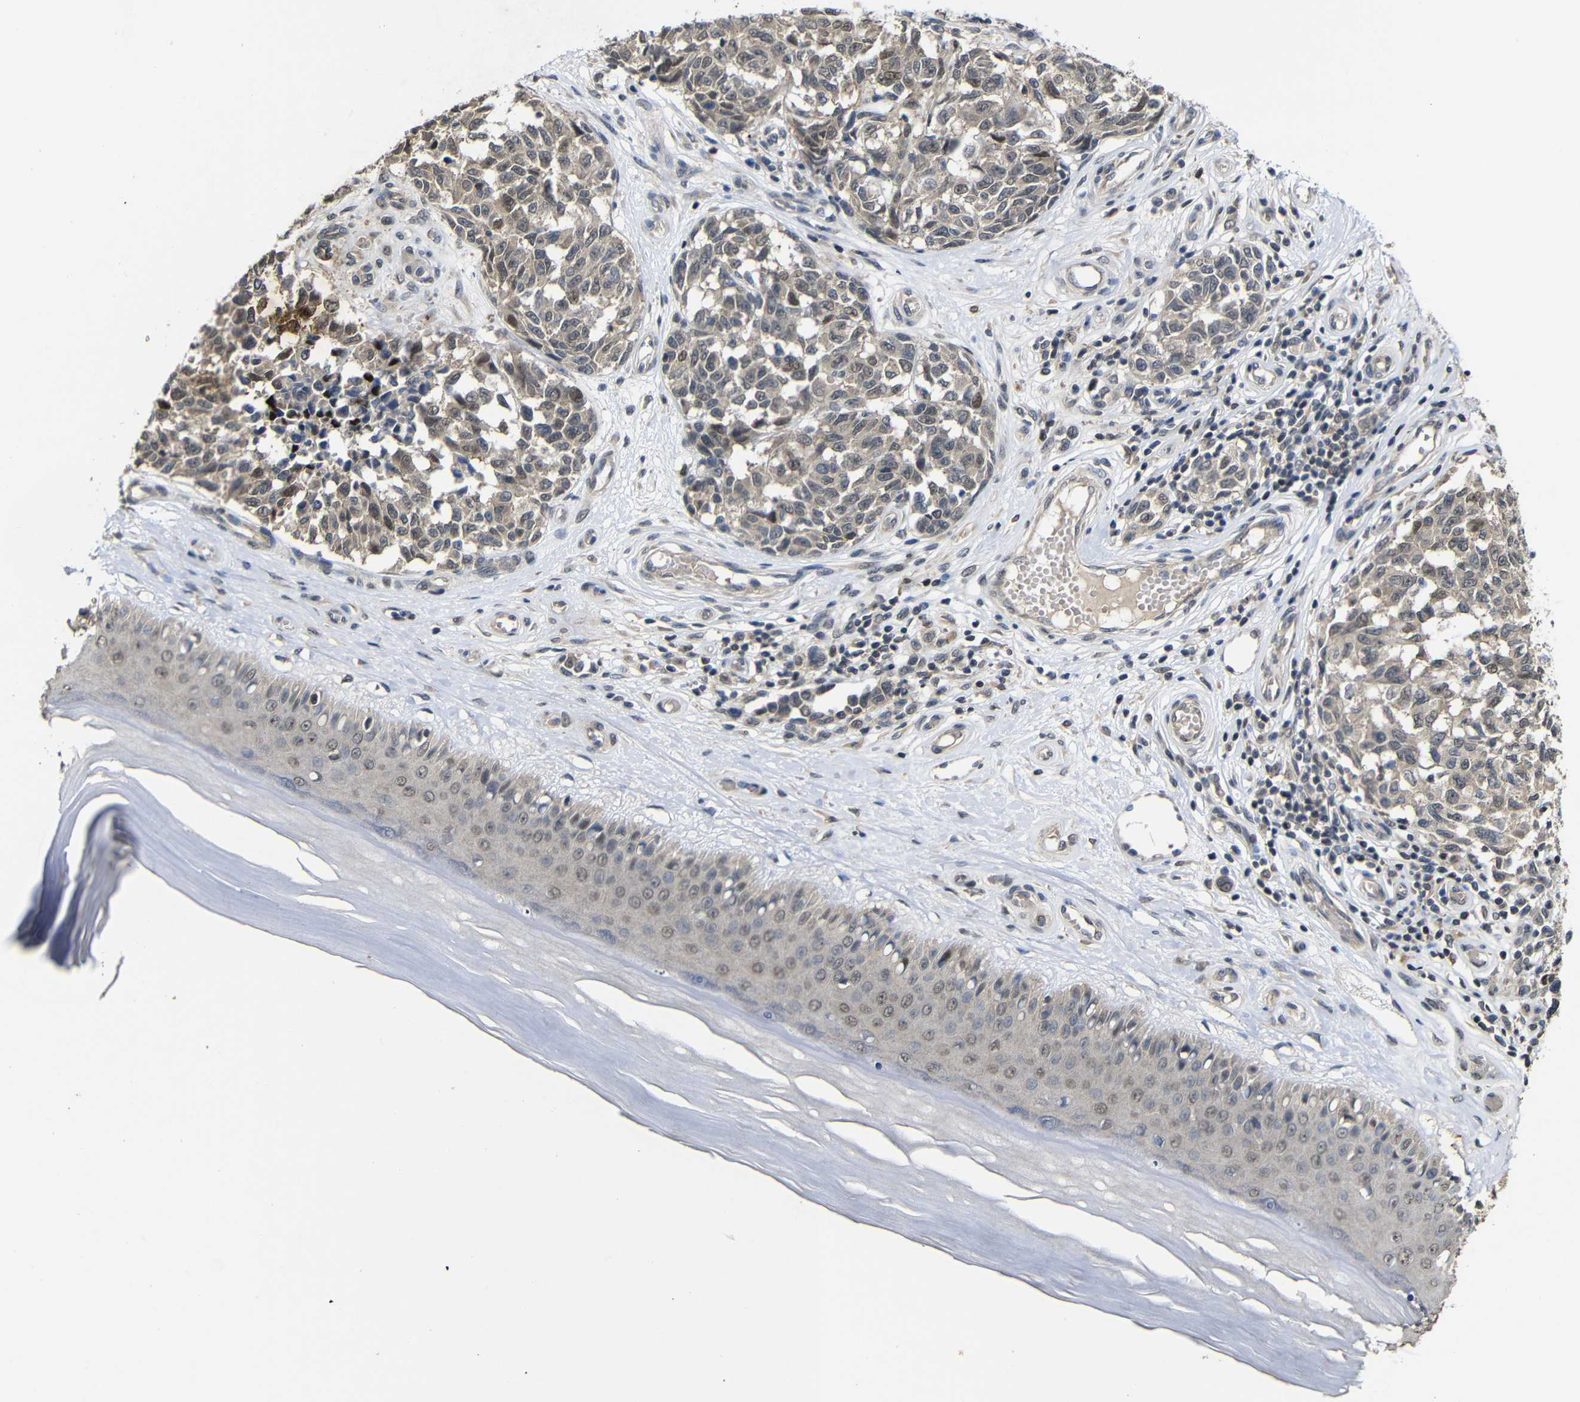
{"staining": {"intensity": "weak", "quantity": ">75%", "location": "cytoplasmic/membranous,nuclear"}, "tissue": "melanoma", "cell_type": "Tumor cells", "image_type": "cancer", "snomed": [{"axis": "morphology", "description": "Malignant melanoma, NOS"}, {"axis": "topography", "description": "Skin"}], "caption": "Melanoma stained with DAB immunohistochemistry exhibits low levels of weak cytoplasmic/membranous and nuclear expression in about >75% of tumor cells.", "gene": "ATG12", "patient": {"sex": "female", "age": 64}}